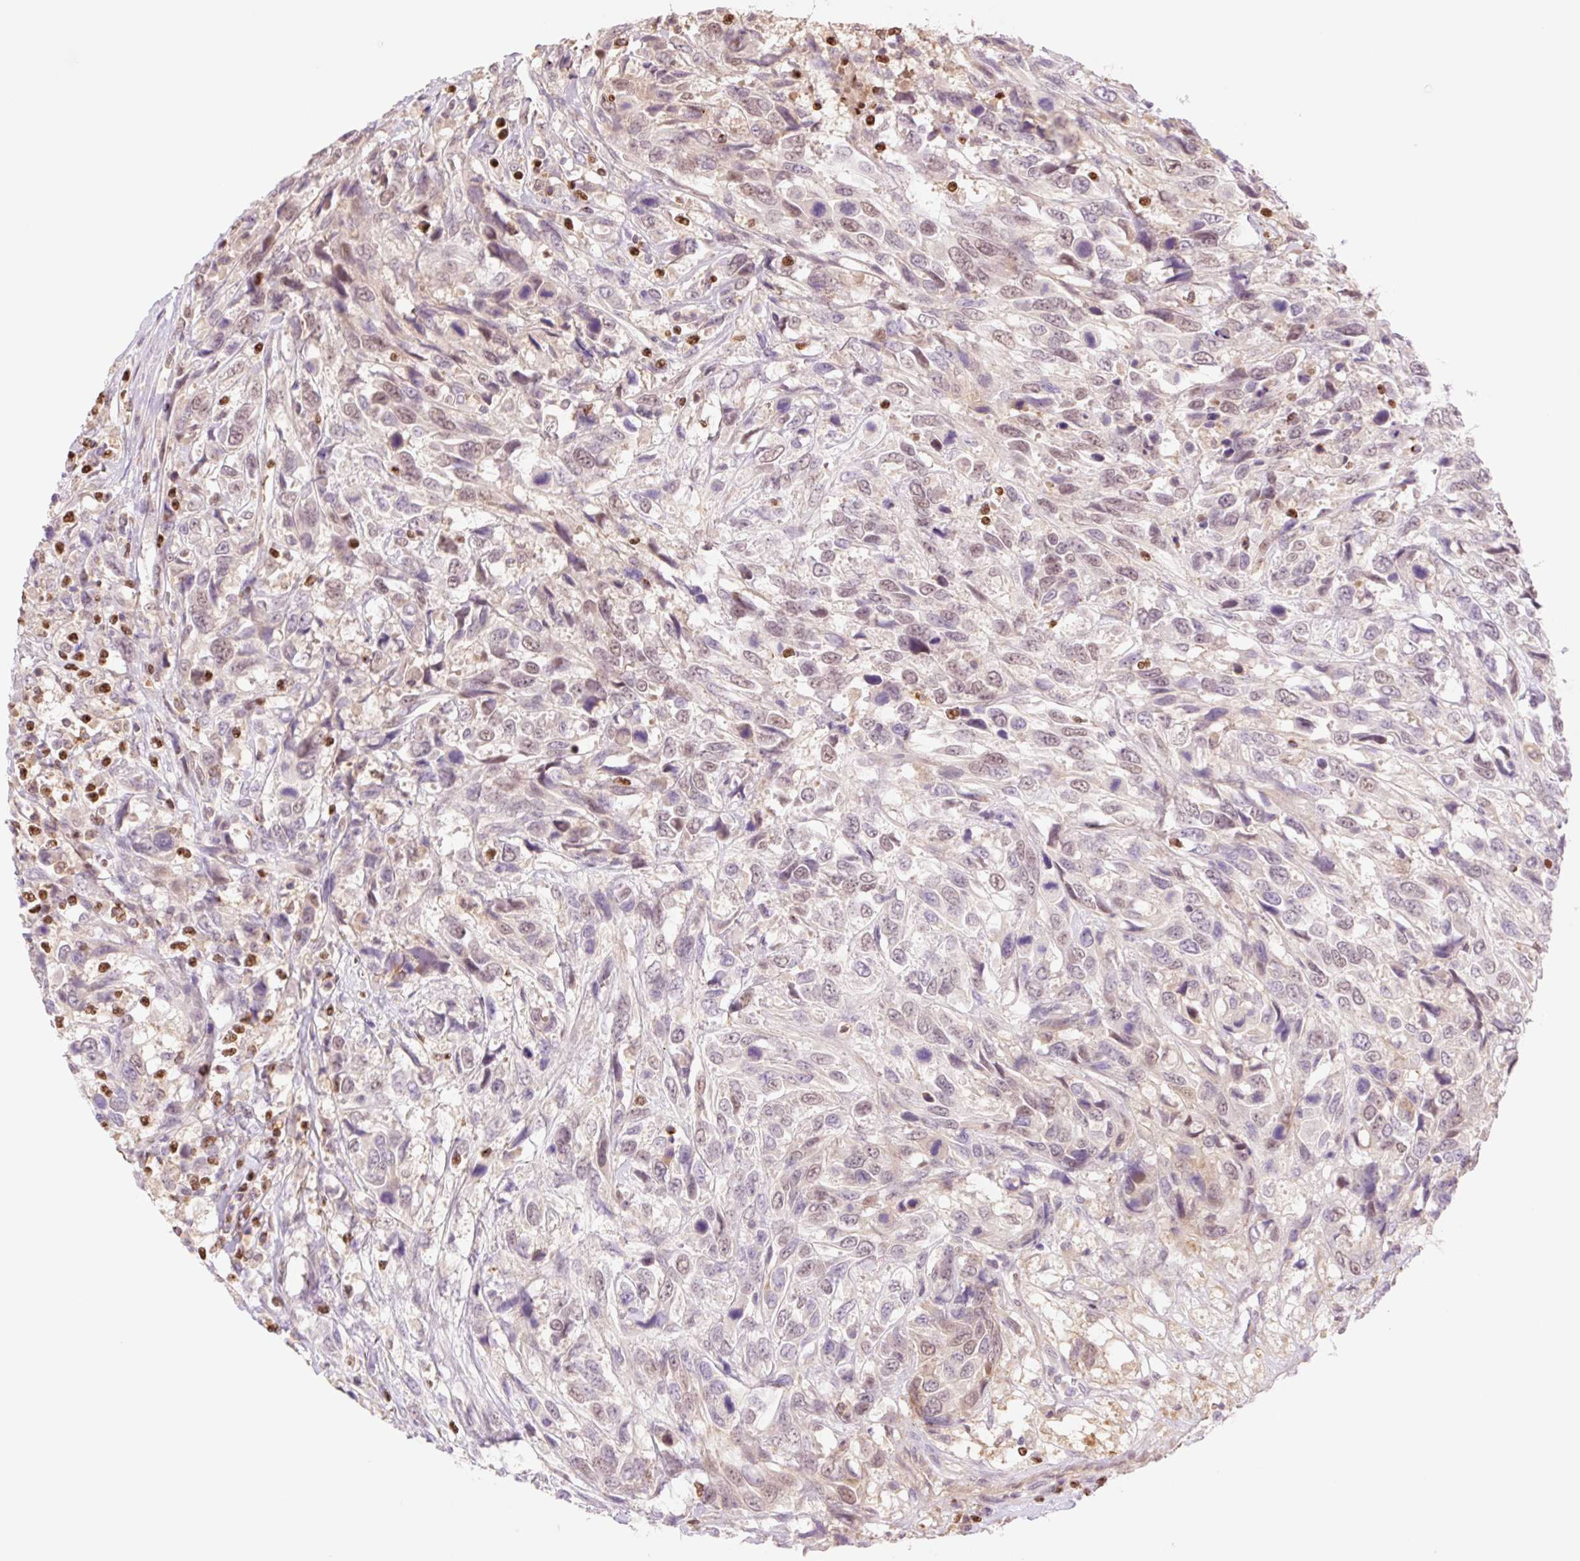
{"staining": {"intensity": "weak", "quantity": "<25%", "location": "nuclear"}, "tissue": "urothelial cancer", "cell_type": "Tumor cells", "image_type": "cancer", "snomed": [{"axis": "morphology", "description": "Urothelial carcinoma, High grade"}, {"axis": "topography", "description": "Urinary bladder"}], "caption": "Immunohistochemical staining of human high-grade urothelial carcinoma reveals no significant positivity in tumor cells. (DAB immunohistochemistry visualized using brightfield microscopy, high magnification).", "gene": "HEBP1", "patient": {"sex": "female", "age": 70}}